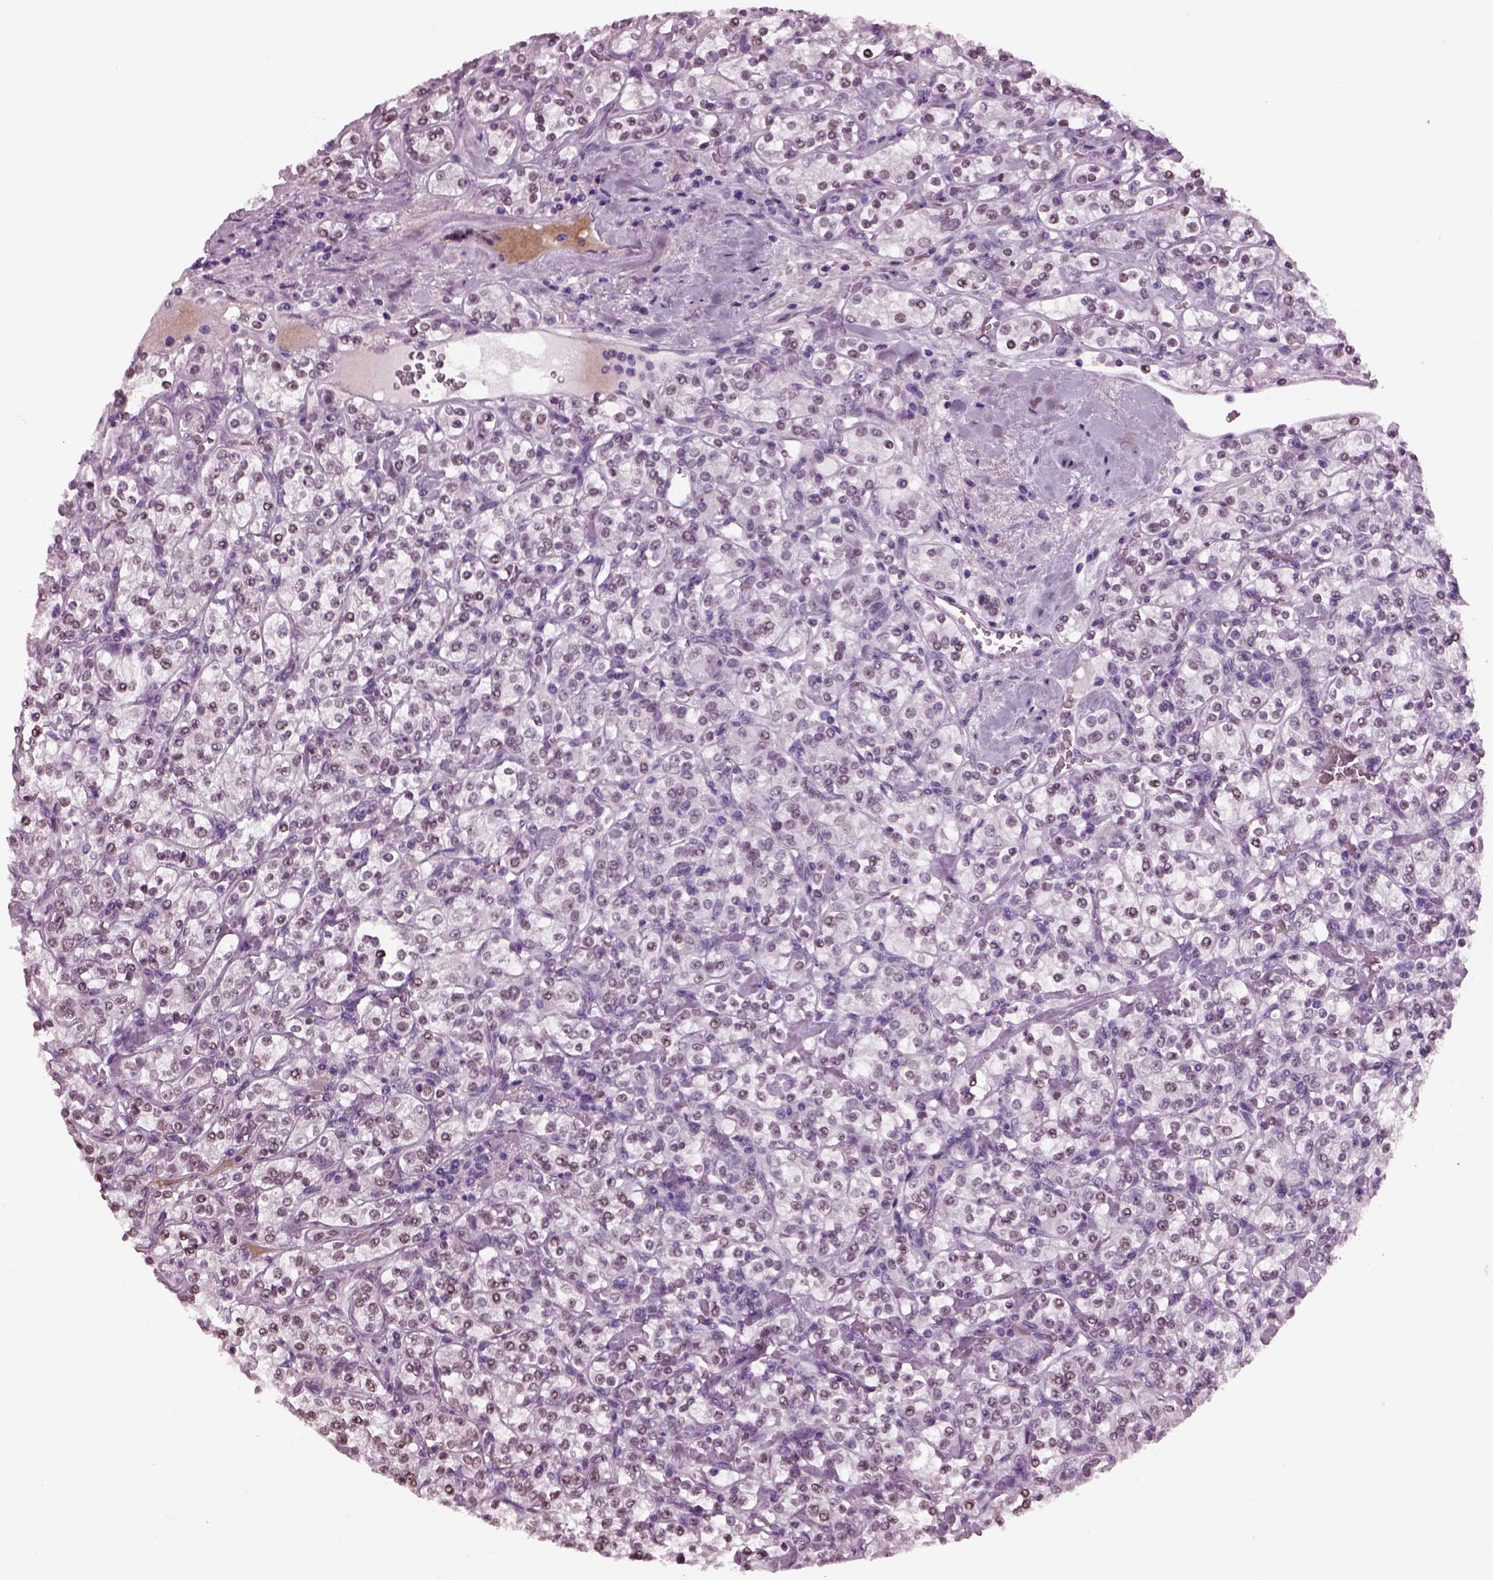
{"staining": {"intensity": "negative", "quantity": "none", "location": "none"}, "tissue": "renal cancer", "cell_type": "Tumor cells", "image_type": "cancer", "snomed": [{"axis": "morphology", "description": "Adenocarcinoma, NOS"}, {"axis": "topography", "description": "Kidney"}], "caption": "This is an immunohistochemistry (IHC) photomicrograph of human renal cancer (adenocarcinoma). There is no positivity in tumor cells.", "gene": "KRTAP3-2", "patient": {"sex": "male", "age": 77}}